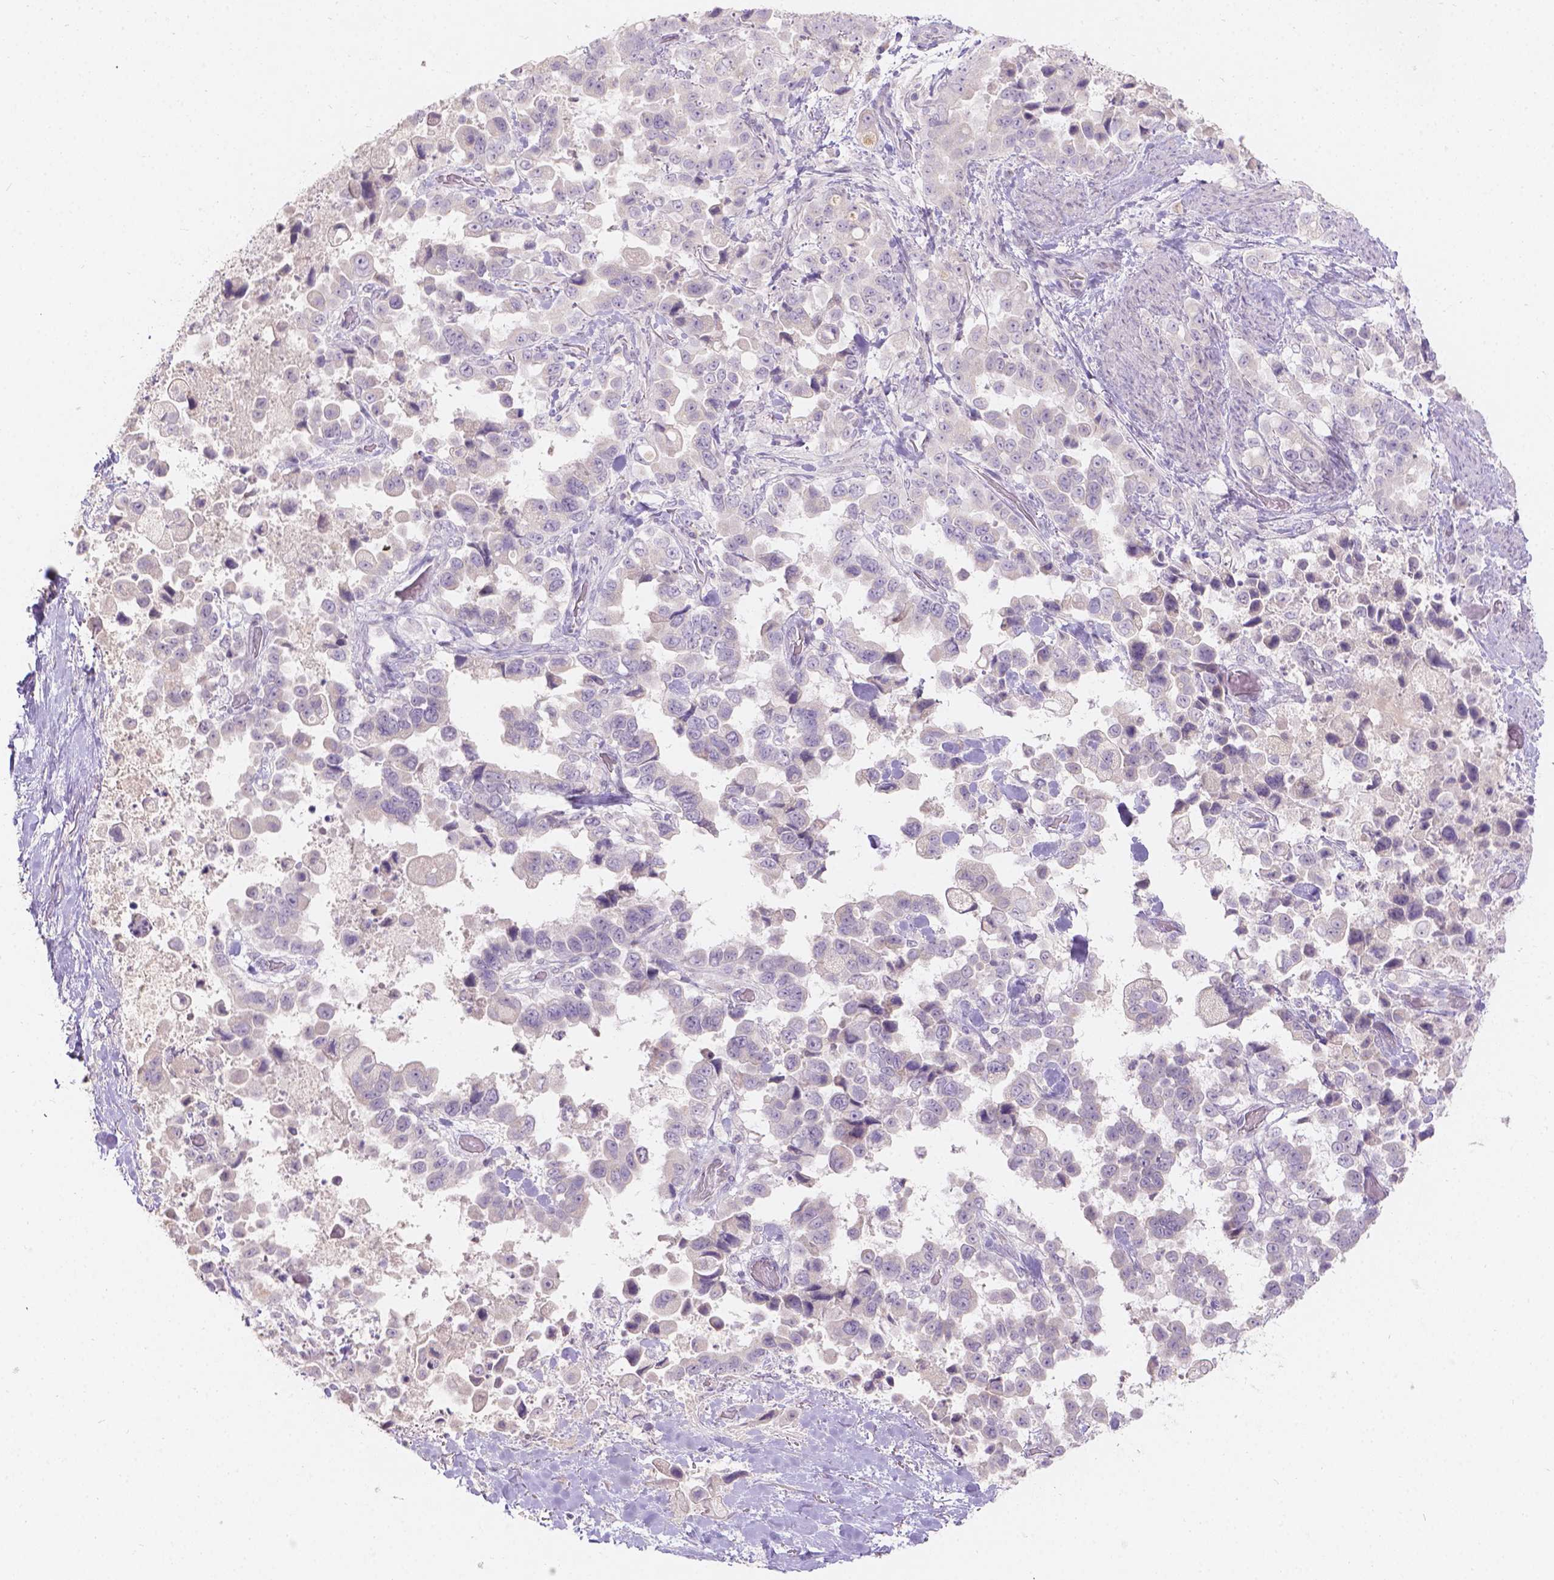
{"staining": {"intensity": "negative", "quantity": "none", "location": "none"}, "tissue": "stomach cancer", "cell_type": "Tumor cells", "image_type": "cancer", "snomed": [{"axis": "morphology", "description": "Adenocarcinoma, NOS"}, {"axis": "topography", "description": "Stomach"}], "caption": "Immunohistochemical staining of stomach cancer reveals no significant staining in tumor cells.", "gene": "DCAF4L1", "patient": {"sex": "male", "age": 59}}